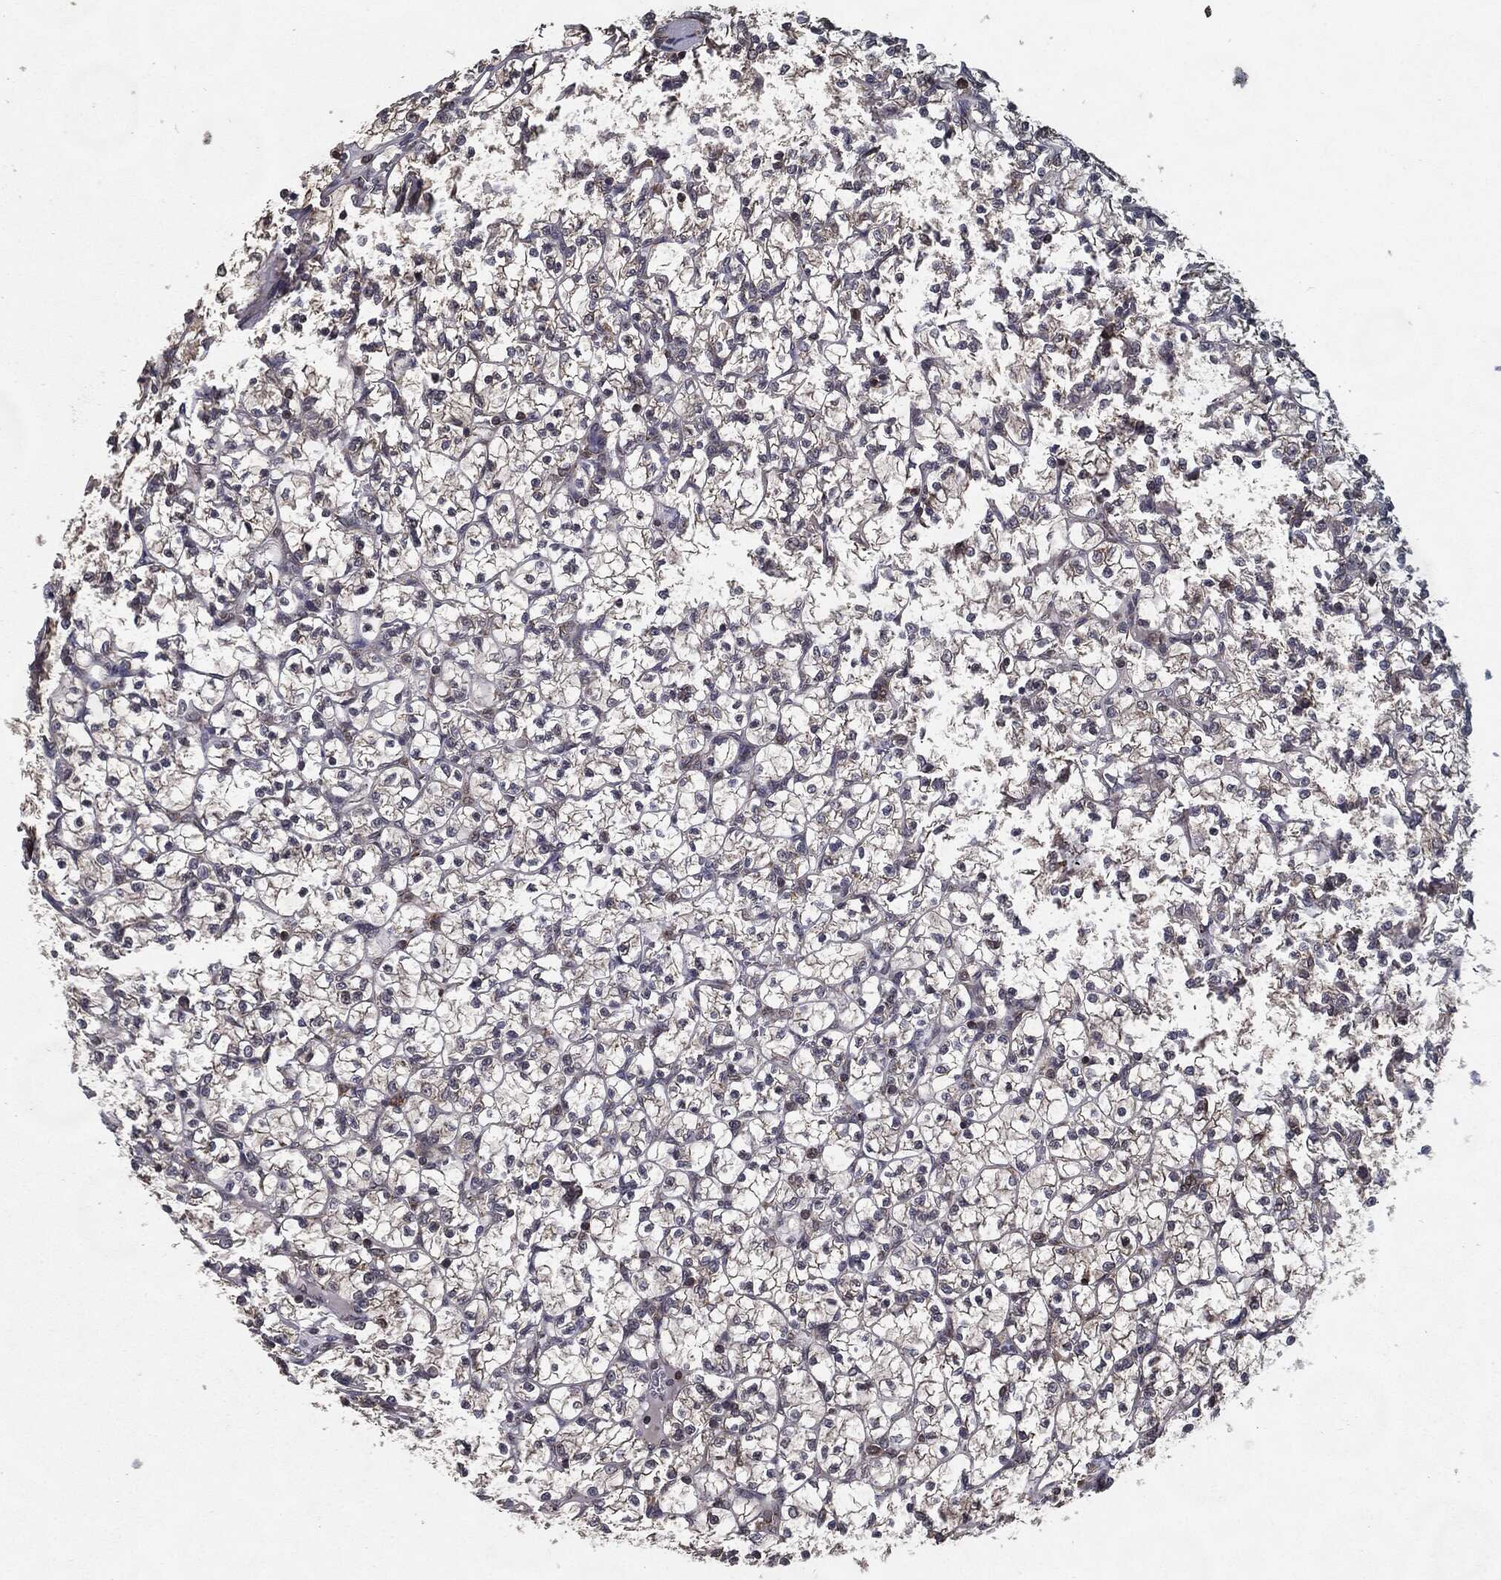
{"staining": {"intensity": "moderate", "quantity": "25%-75%", "location": "cytoplasmic/membranous"}, "tissue": "renal cancer", "cell_type": "Tumor cells", "image_type": "cancer", "snomed": [{"axis": "morphology", "description": "Adenocarcinoma, NOS"}, {"axis": "topography", "description": "Kidney"}], "caption": "Immunohistochemistry (IHC) photomicrograph of renal cancer (adenocarcinoma) stained for a protein (brown), which shows medium levels of moderate cytoplasmic/membranous staining in about 25%-75% of tumor cells.", "gene": "HDAC5", "patient": {"sex": "female", "age": 89}}